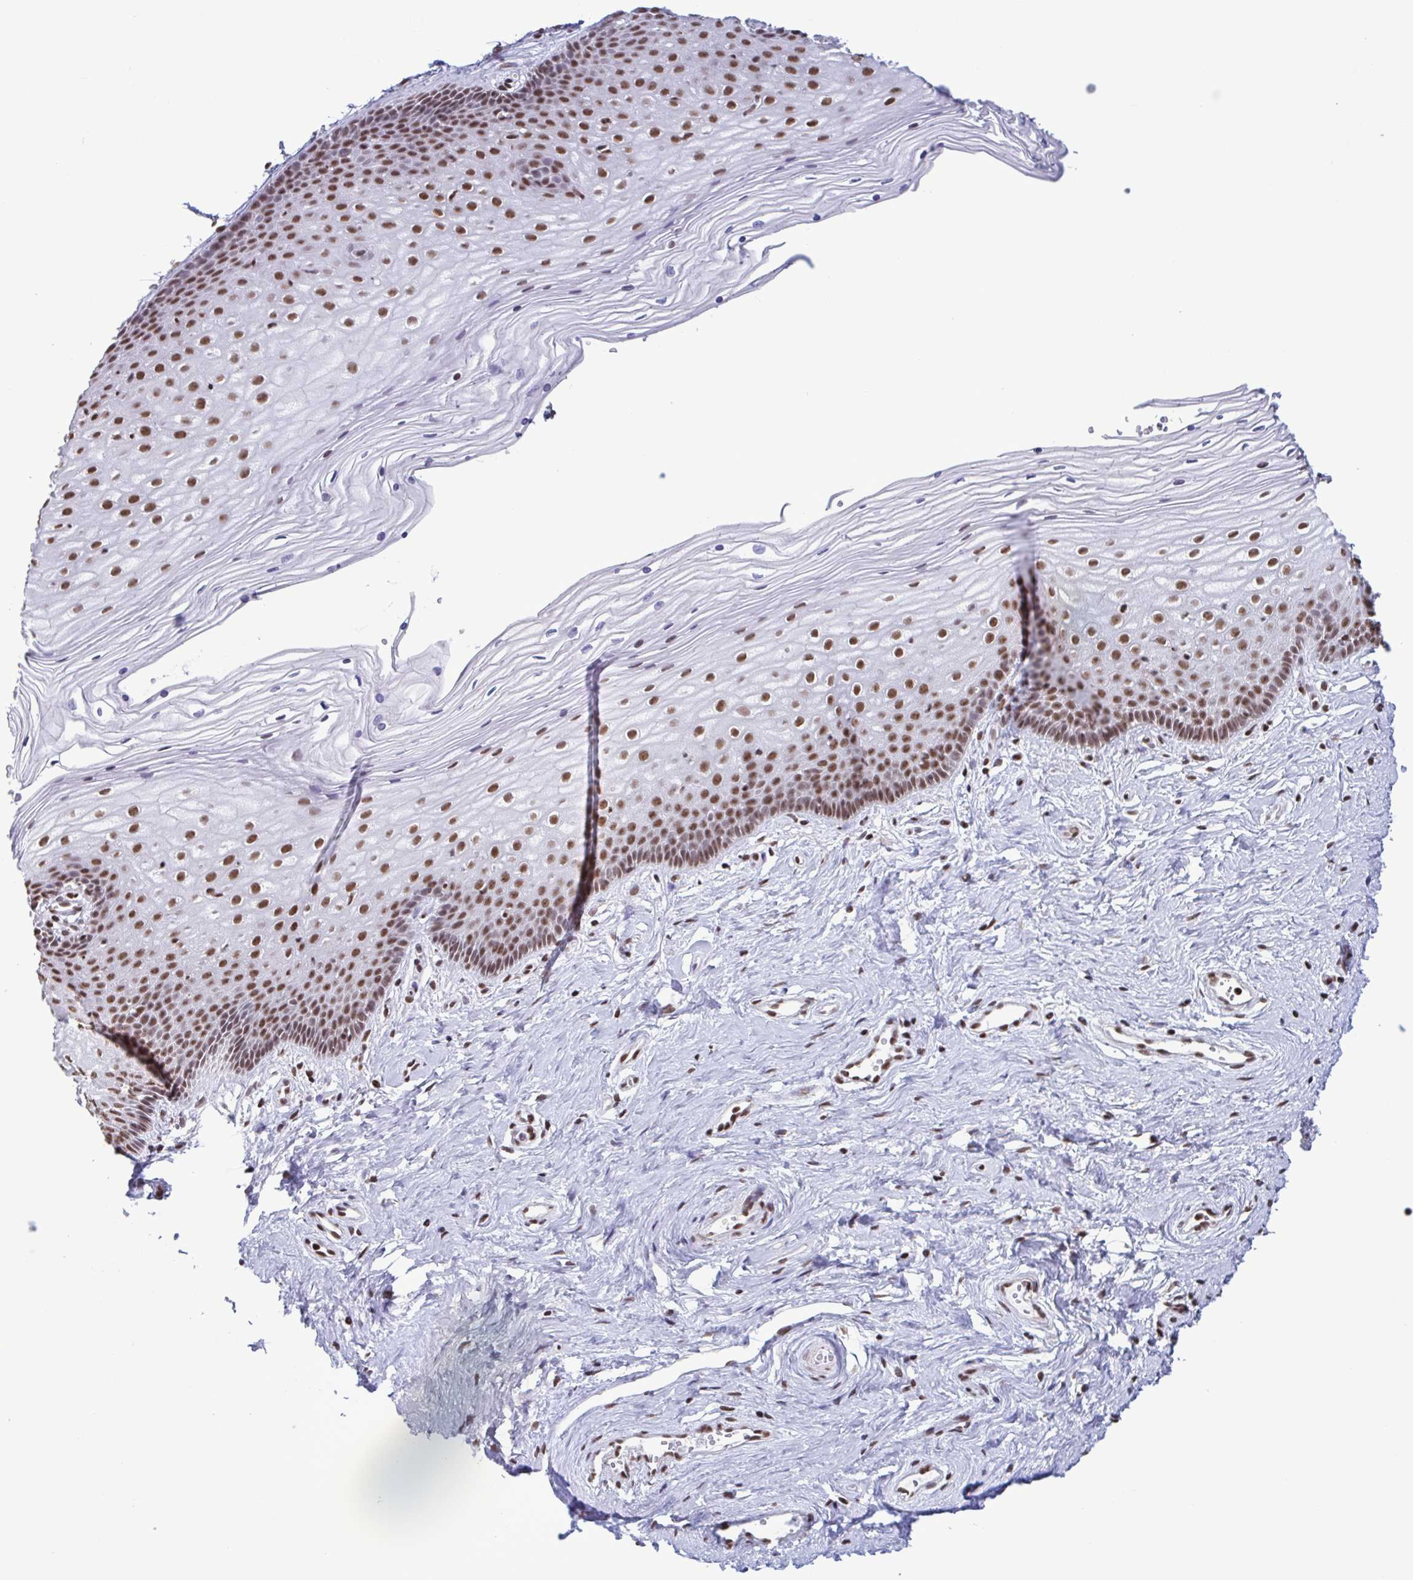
{"staining": {"intensity": "moderate", "quantity": "25%-75%", "location": "nuclear"}, "tissue": "vagina", "cell_type": "Squamous epithelial cells", "image_type": "normal", "snomed": [{"axis": "morphology", "description": "Normal tissue, NOS"}, {"axis": "topography", "description": "Vagina"}], "caption": "Protein staining reveals moderate nuclear expression in about 25%-75% of squamous epithelial cells in unremarkable vagina.", "gene": "TIMM21", "patient": {"sex": "female", "age": 38}}